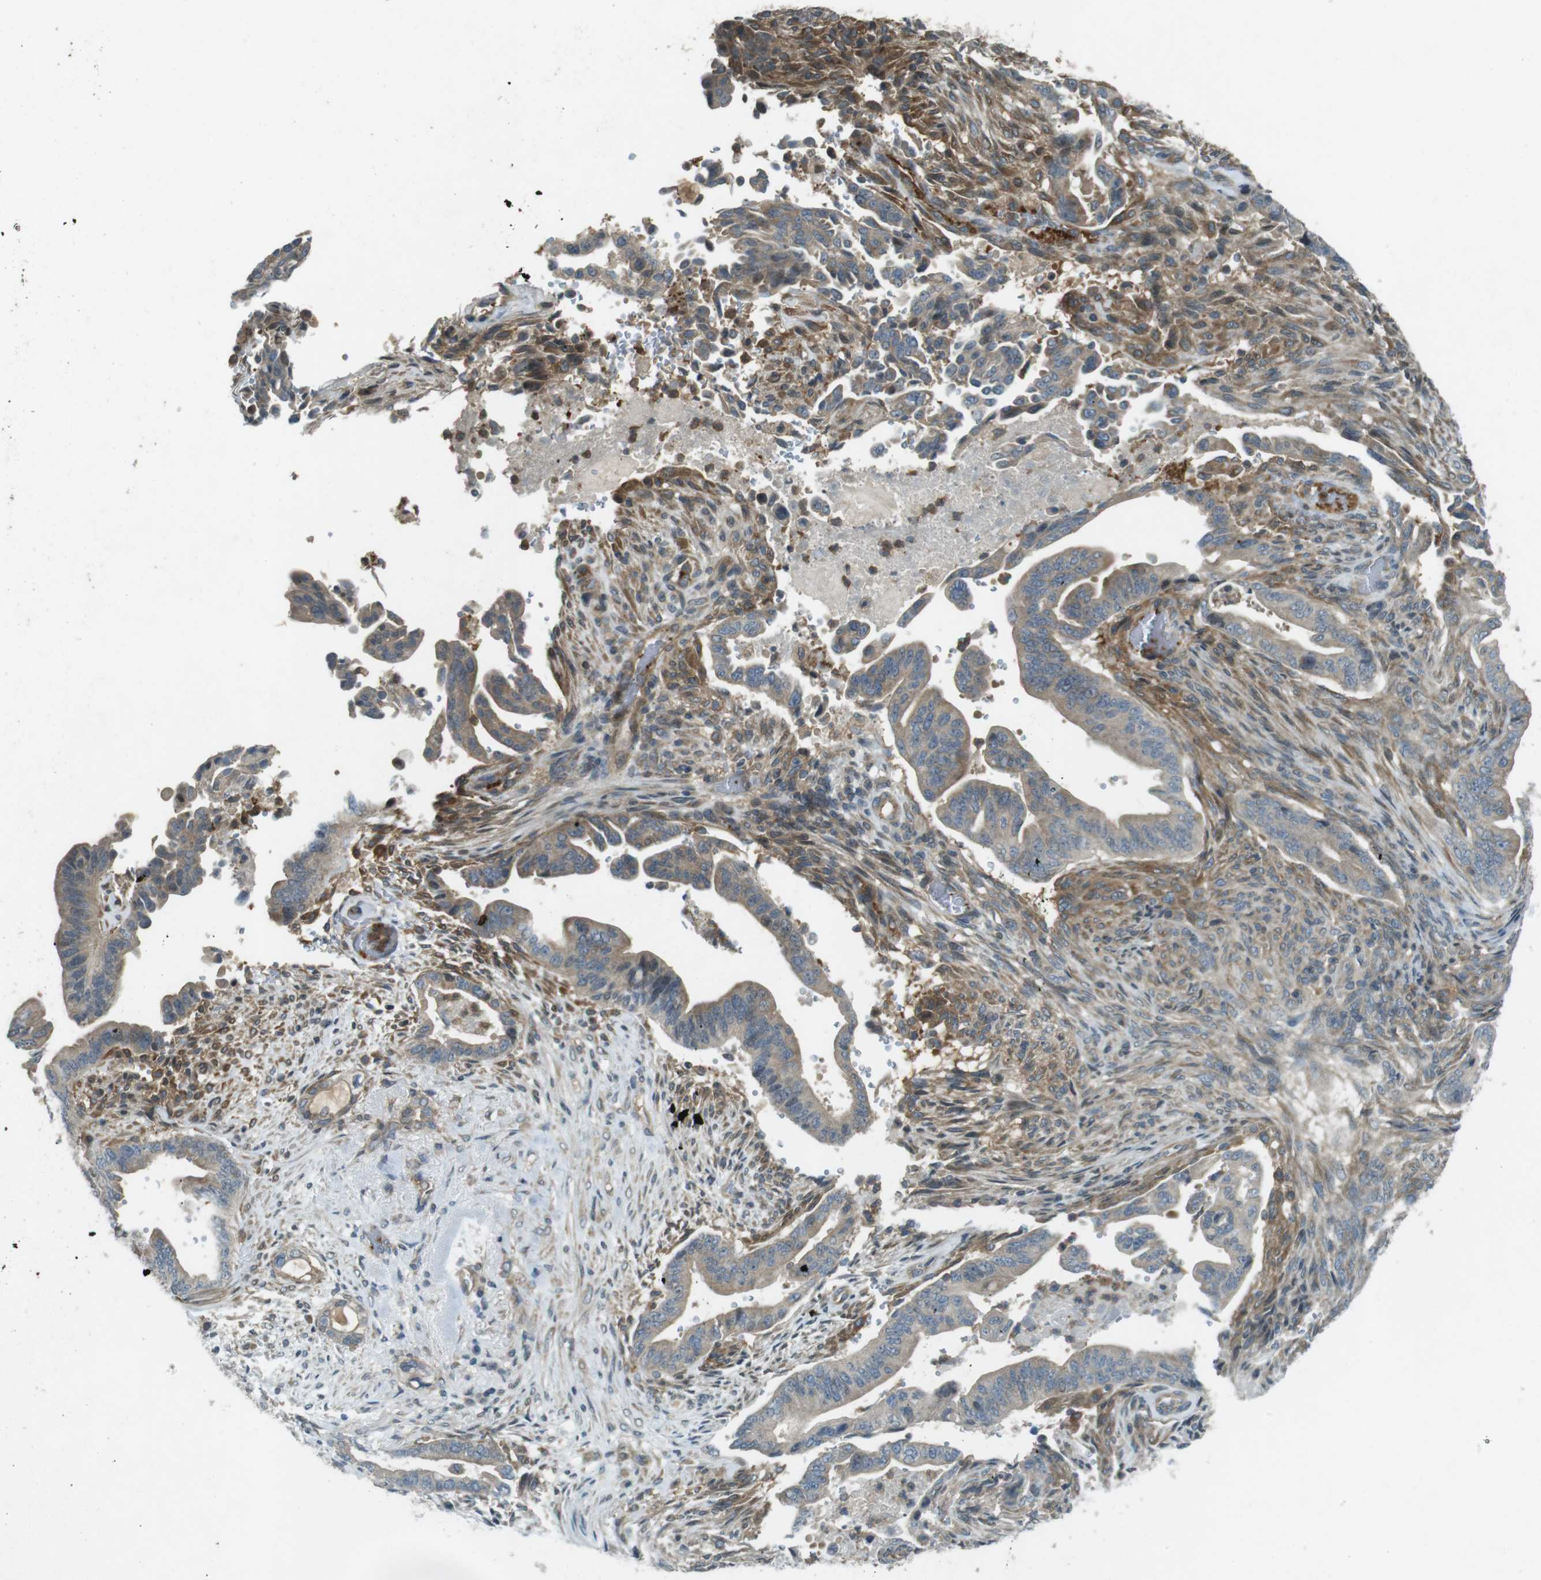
{"staining": {"intensity": "weak", "quantity": ">75%", "location": "cytoplasmic/membranous"}, "tissue": "pancreatic cancer", "cell_type": "Tumor cells", "image_type": "cancer", "snomed": [{"axis": "morphology", "description": "Adenocarcinoma, NOS"}, {"axis": "topography", "description": "Pancreas"}], "caption": "Human adenocarcinoma (pancreatic) stained with a brown dye demonstrates weak cytoplasmic/membranous positive expression in approximately >75% of tumor cells.", "gene": "ZYX", "patient": {"sex": "male", "age": 70}}